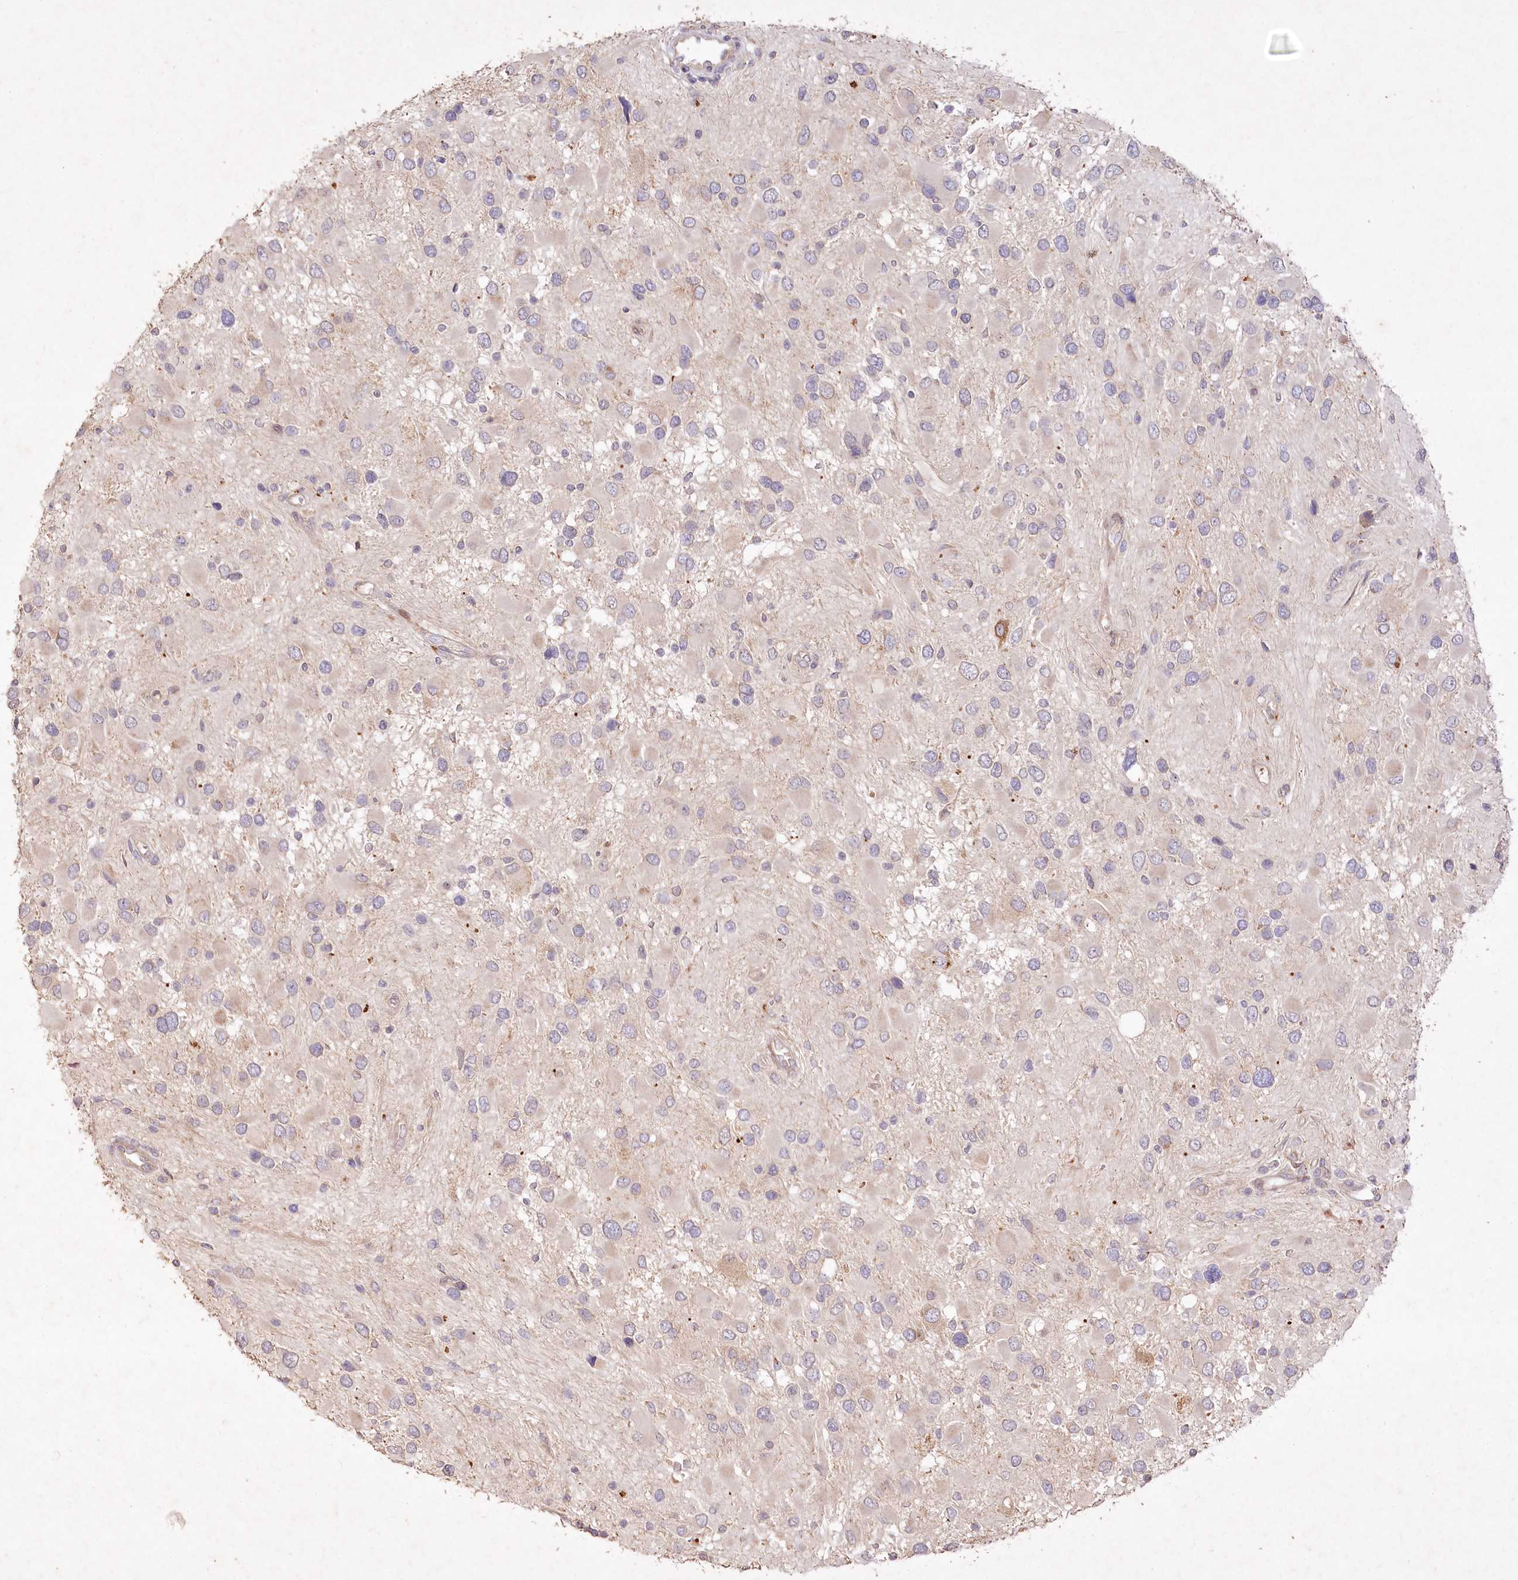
{"staining": {"intensity": "negative", "quantity": "none", "location": "none"}, "tissue": "glioma", "cell_type": "Tumor cells", "image_type": "cancer", "snomed": [{"axis": "morphology", "description": "Glioma, malignant, High grade"}, {"axis": "topography", "description": "Brain"}], "caption": "This is an IHC image of human glioma. There is no staining in tumor cells.", "gene": "IRAK1BP1", "patient": {"sex": "male", "age": 53}}